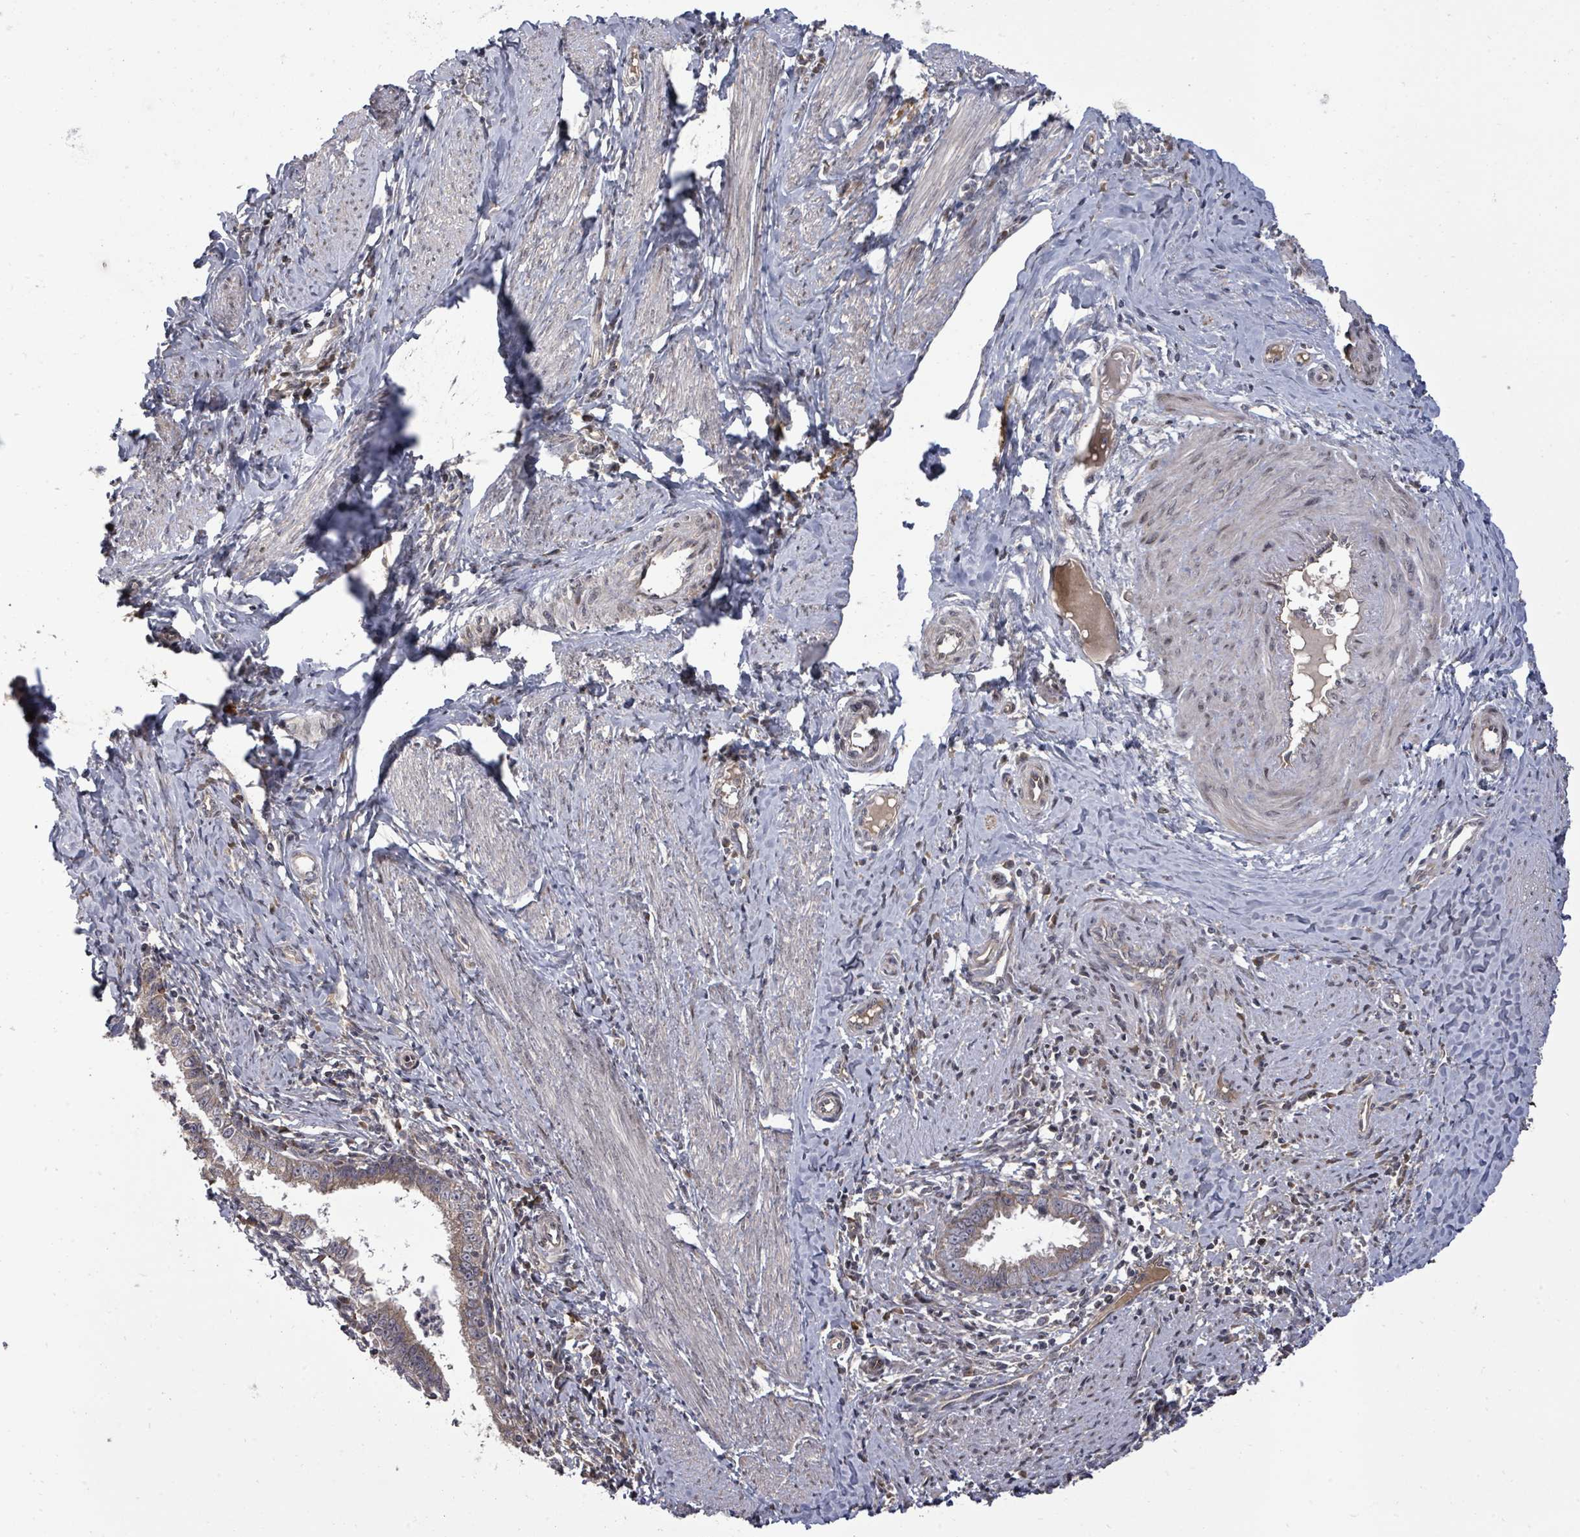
{"staining": {"intensity": "weak", "quantity": ">75%", "location": "cytoplasmic/membranous"}, "tissue": "cervical cancer", "cell_type": "Tumor cells", "image_type": "cancer", "snomed": [{"axis": "morphology", "description": "Adenocarcinoma, NOS"}, {"axis": "topography", "description": "Cervix"}], "caption": "Immunohistochemical staining of cervical cancer (adenocarcinoma) reveals low levels of weak cytoplasmic/membranous expression in about >75% of tumor cells.", "gene": "KRTAP27-1", "patient": {"sex": "female", "age": 36}}